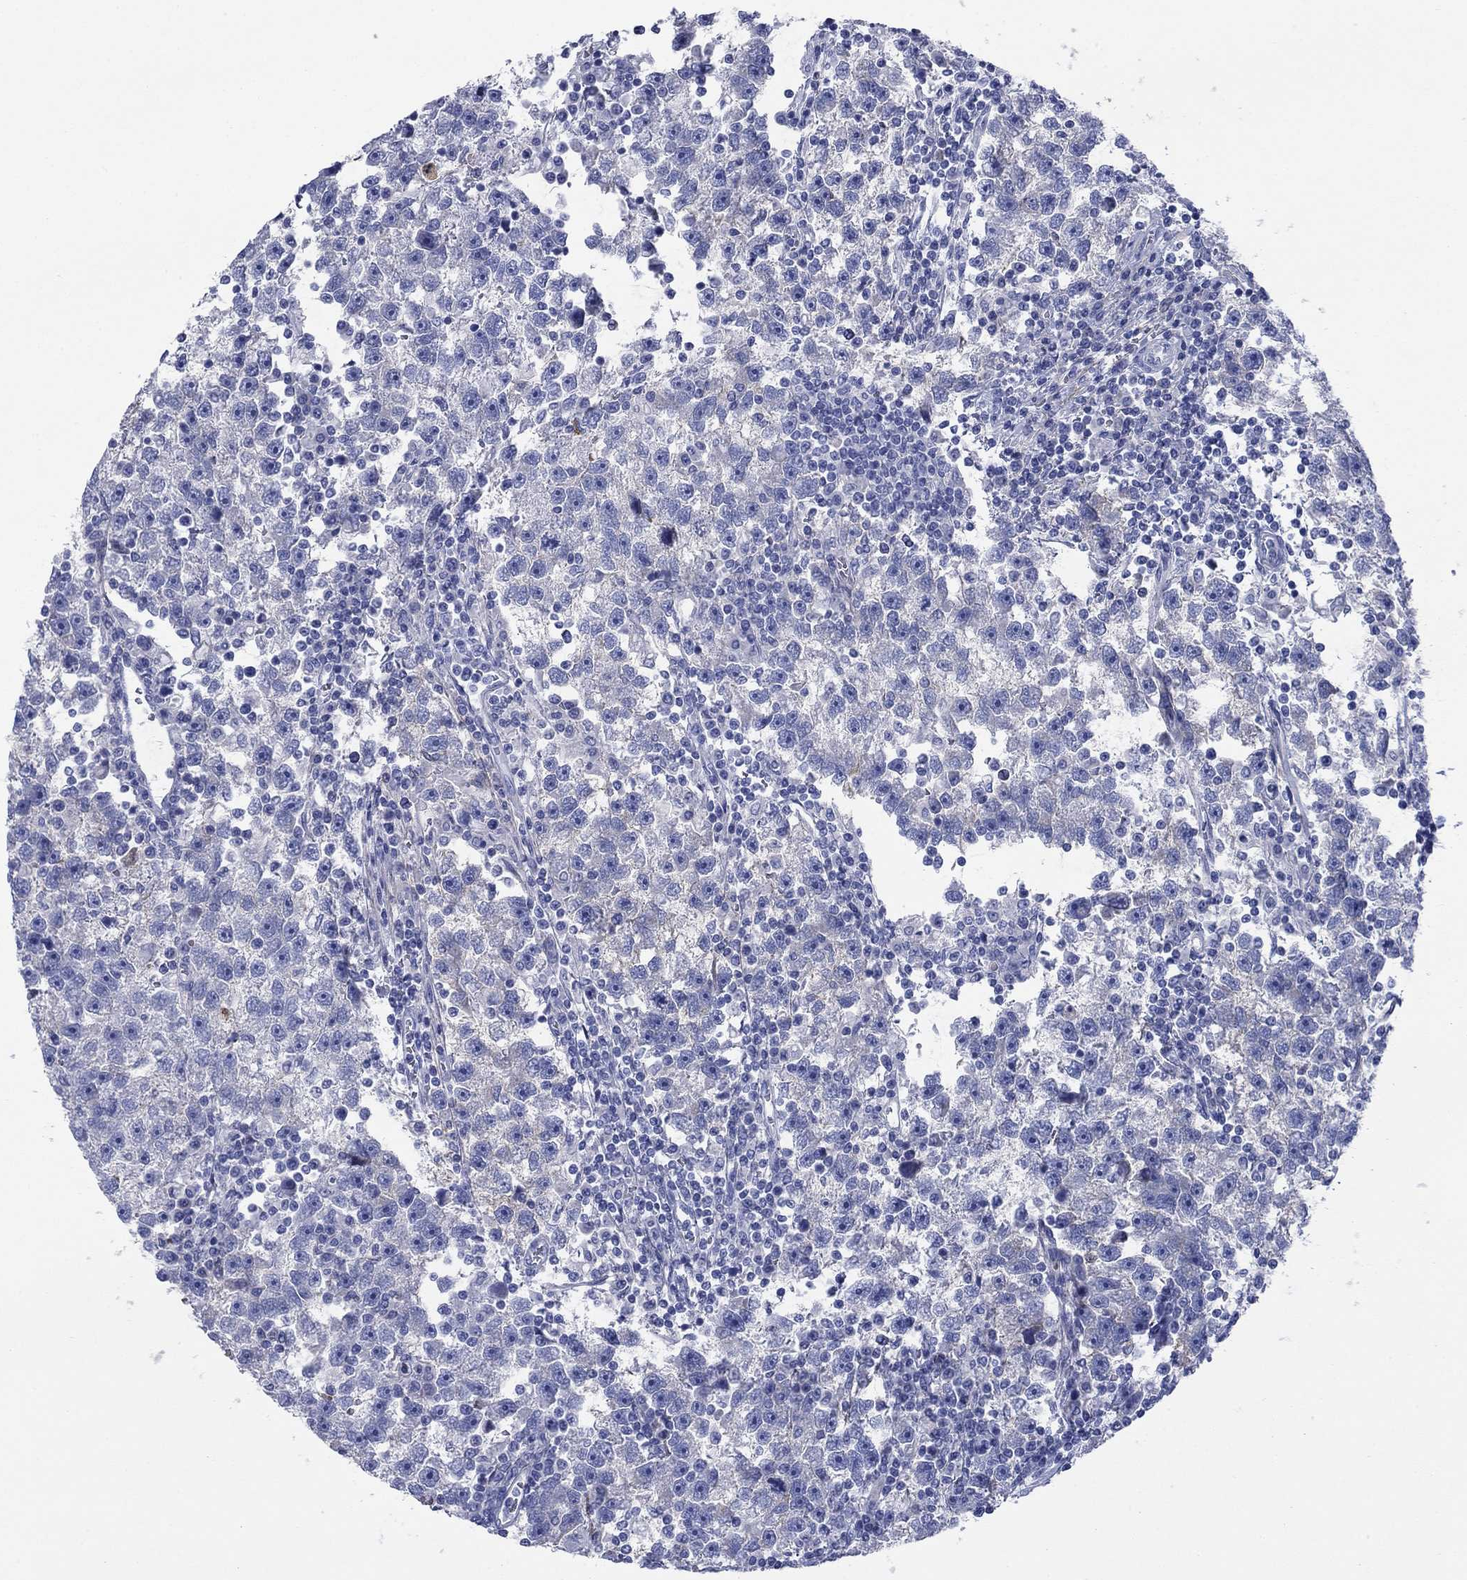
{"staining": {"intensity": "negative", "quantity": "none", "location": "none"}, "tissue": "testis cancer", "cell_type": "Tumor cells", "image_type": "cancer", "snomed": [{"axis": "morphology", "description": "Seminoma, NOS"}, {"axis": "topography", "description": "Testis"}], "caption": "High magnification brightfield microscopy of seminoma (testis) stained with DAB (3,3'-diaminobenzidine) (brown) and counterstained with hematoxylin (blue): tumor cells show no significant expression. The staining was performed using DAB (3,3'-diaminobenzidine) to visualize the protein expression in brown, while the nuclei were stained in blue with hematoxylin (Magnification: 20x).", "gene": "GPC1", "patient": {"sex": "male", "age": 47}}